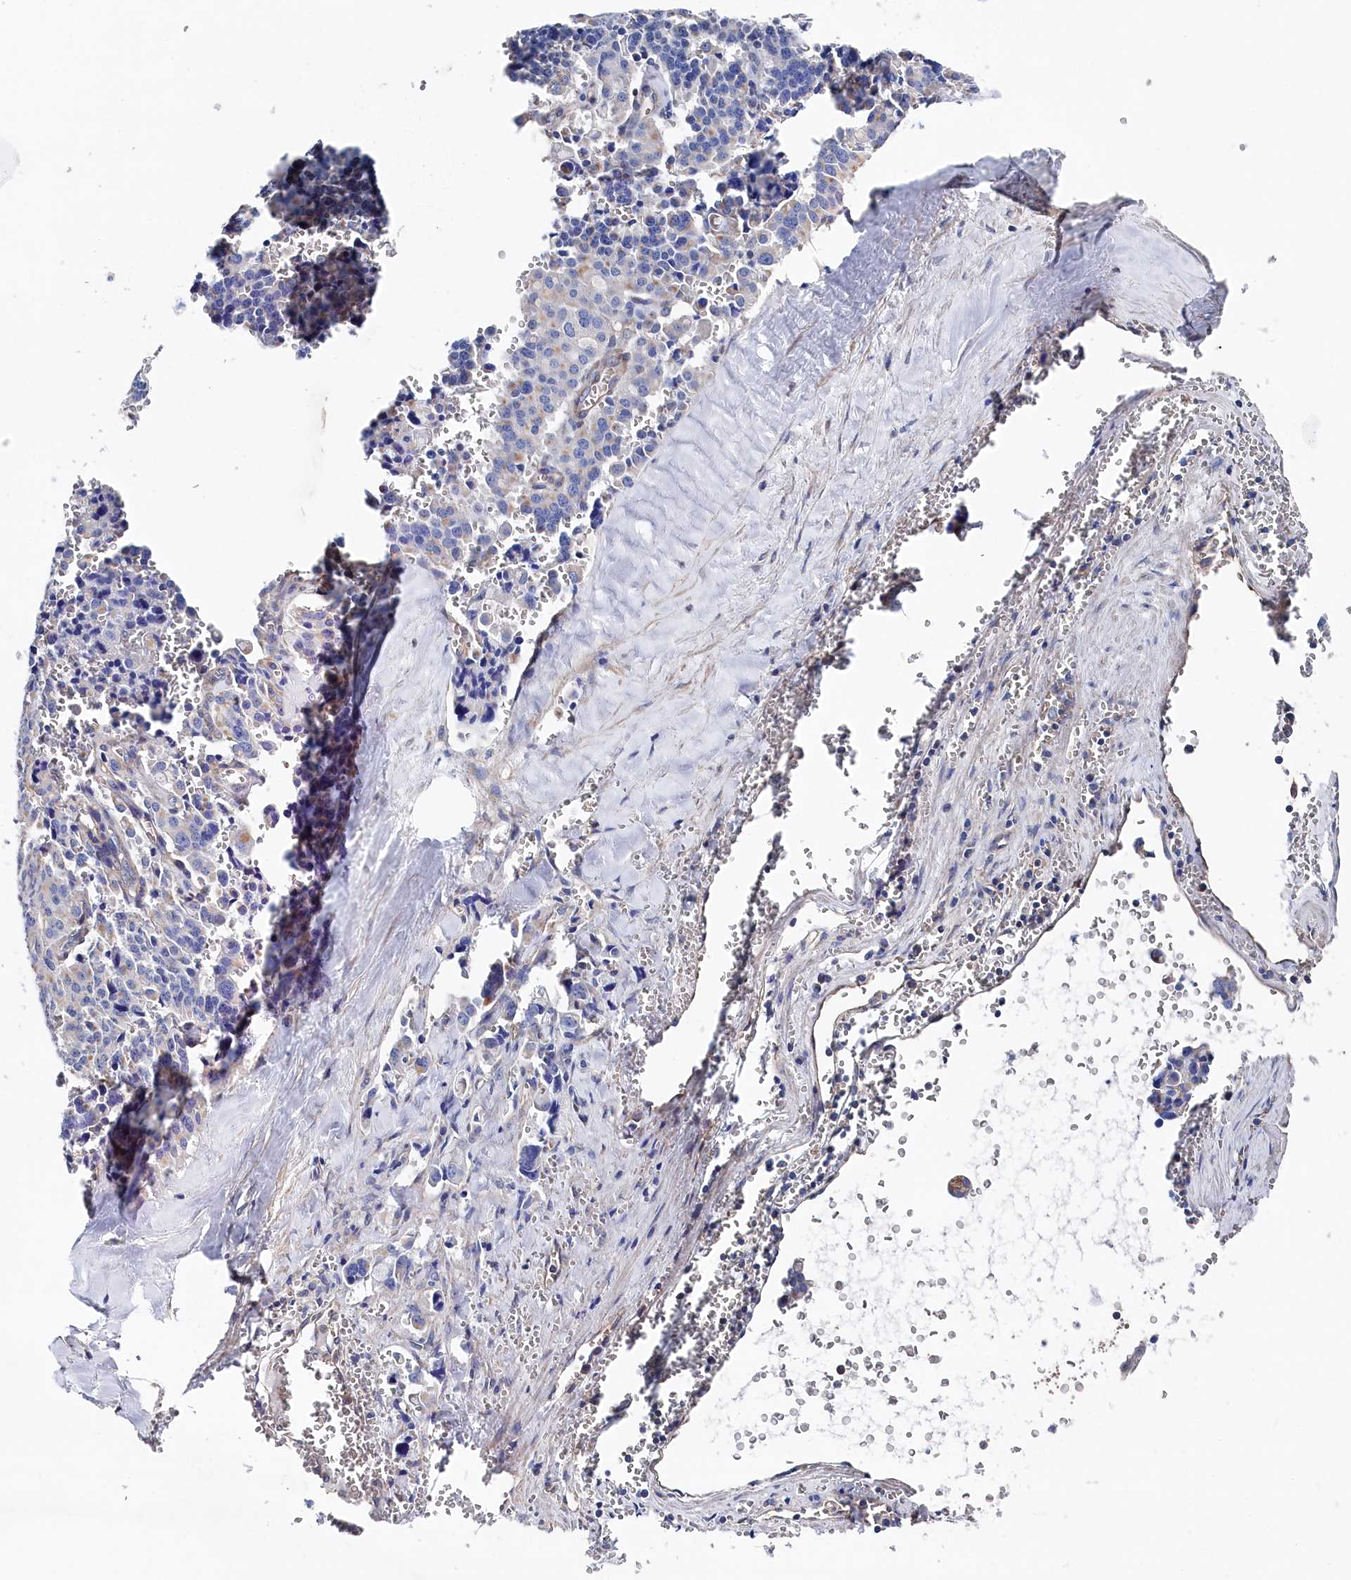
{"staining": {"intensity": "weak", "quantity": "<25%", "location": "cytoplasmic/membranous"}, "tissue": "pancreatic cancer", "cell_type": "Tumor cells", "image_type": "cancer", "snomed": [{"axis": "morphology", "description": "Adenocarcinoma, NOS"}, {"axis": "topography", "description": "Pancreas"}], "caption": "Human pancreatic cancer (adenocarcinoma) stained for a protein using immunohistochemistry (IHC) demonstrates no positivity in tumor cells.", "gene": "BHMT", "patient": {"sex": "male", "age": 65}}